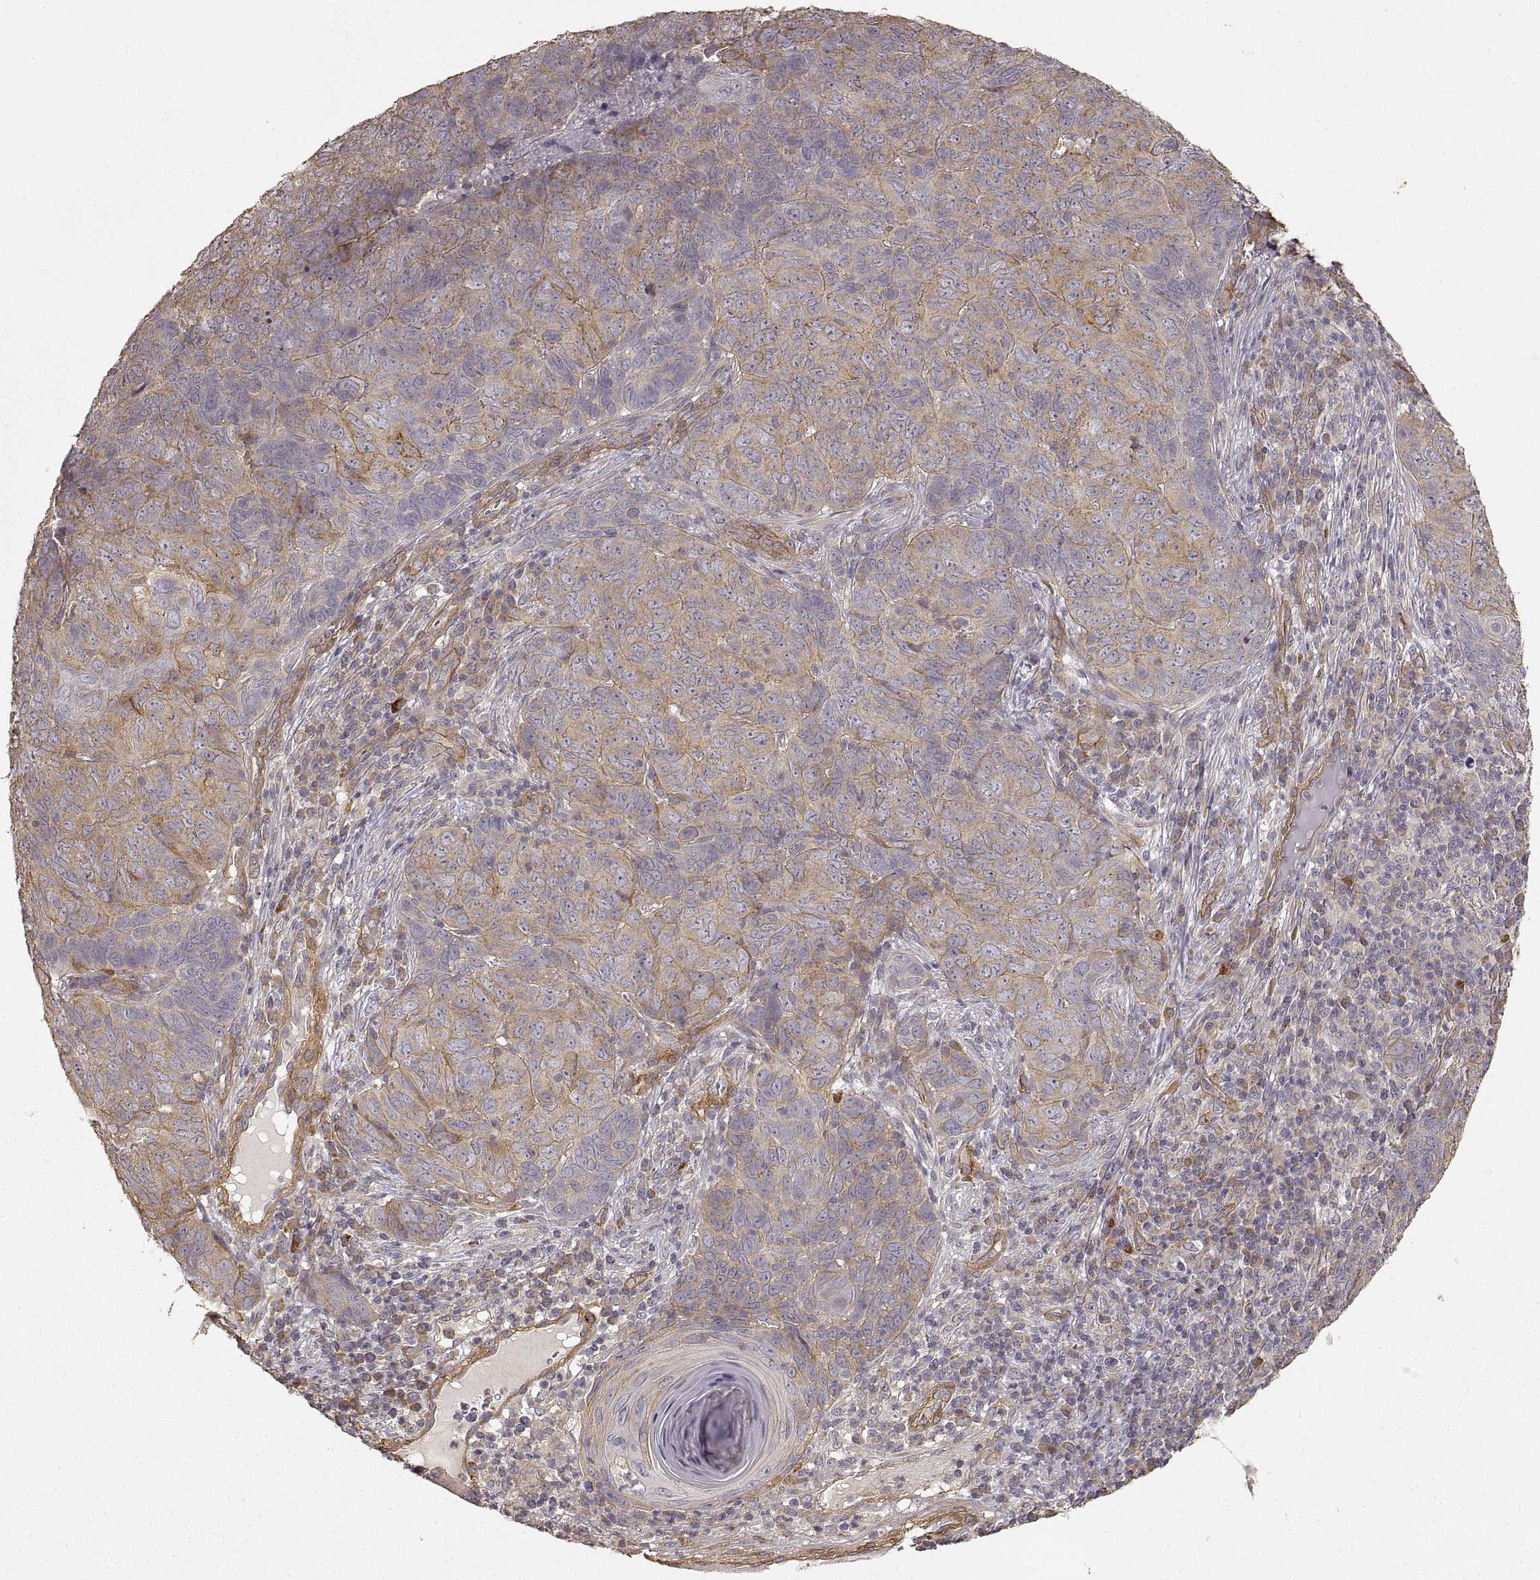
{"staining": {"intensity": "weak", "quantity": ">75%", "location": "cytoplasmic/membranous"}, "tissue": "skin cancer", "cell_type": "Tumor cells", "image_type": "cancer", "snomed": [{"axis": "morphology", "description": "Squamous cell carcinoma, NOS"}, {"axis": "topography", "description": "Skin"}, {"axis": "topography", "description": "Anal"}], "caption": "Weak cytoplasmic/membranous protein positivity is appreciated in approximately >75% of tumor cells in skin squamous cell carcinoma.", "gene": "LAMA4", "patient": {"sex": "female", "age": 51}}